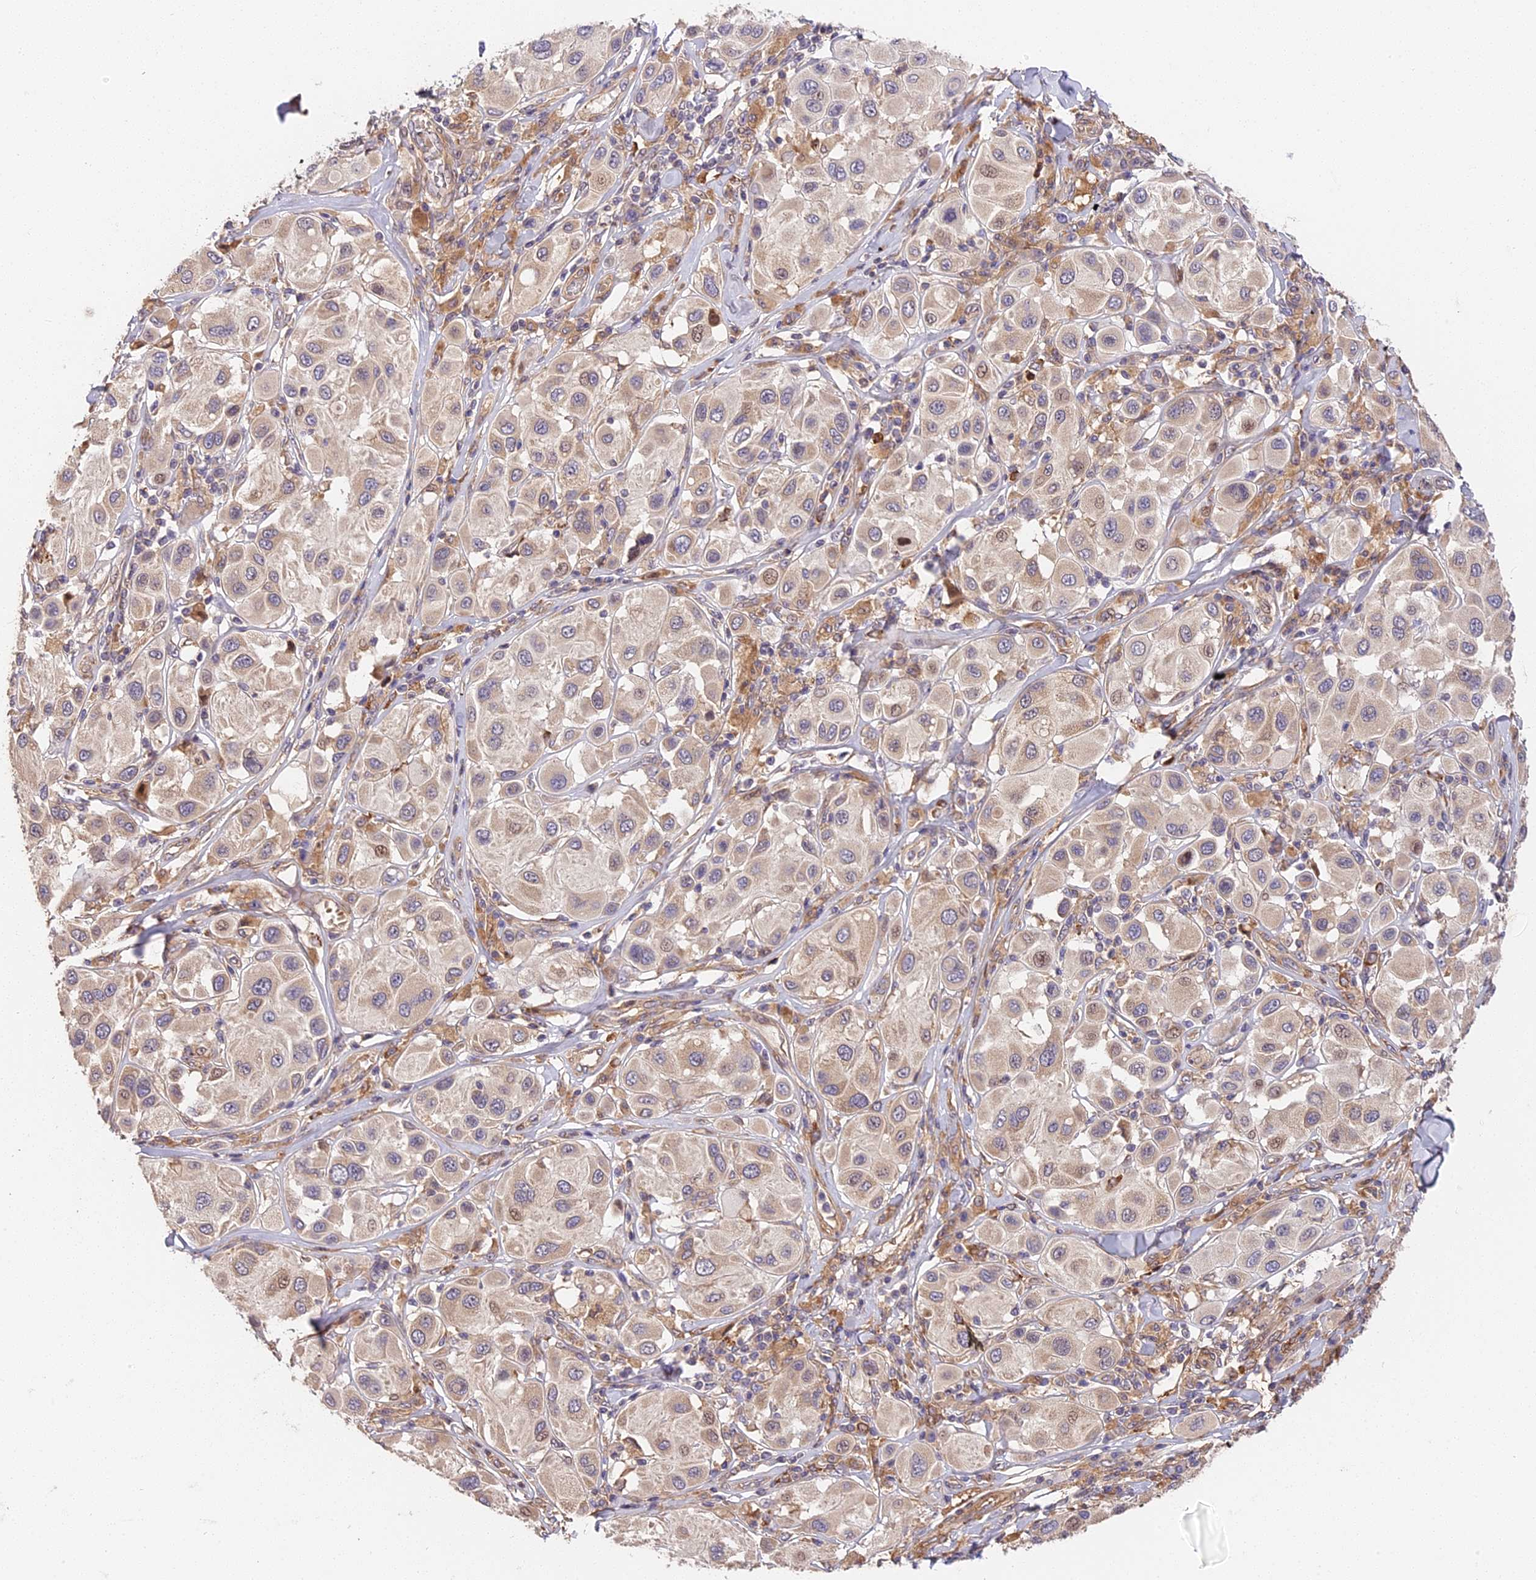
{"staining": {"intensity": "negative", "quantity": "none", "location": "none"}, "tissue": "melanoma", "cell_type": "Tumor cells", "image_type": "cancer", "snomed": [{"axis": "morphology", "description": "Malignant melanoma, Metastatic site"}, {"axis": "topography", "description": "Skin"}], "caption": "The immunohistochemistry image has no significant positivity in tumor cells of malignant melanoma (metastatic site) tissue.", "gene": "ARHGAP17", "patient": {"sex": "male", "age": 41}}